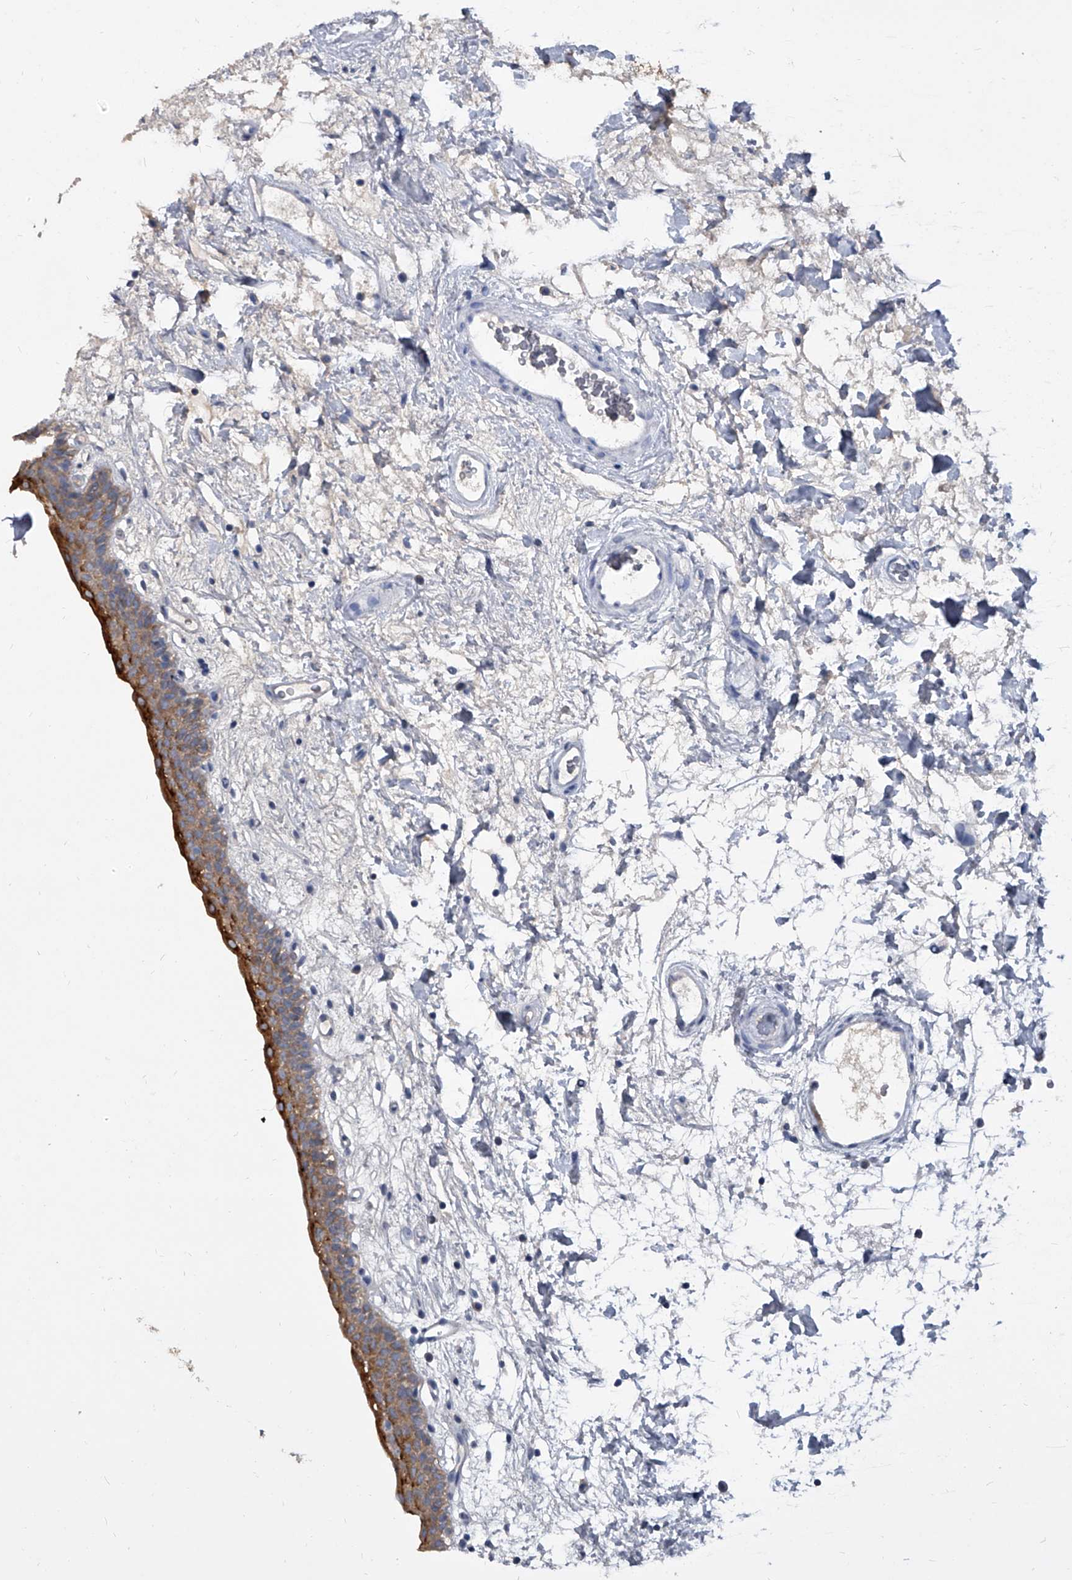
{"staining": {"intensity": "strong", "quantity": "25%-75%", "location": "cytoplasmic/membranous"}, "tissue": "urinary bladder", "cell_type": "Urothelial cells", "image_type": "normal", "snomed": [{"axis": "morphology", "description": "Normal tissue, NOS"}, {"axis": "topography", "description": "Urinary bladder"}], "caption": "Immunohistochemical staining of benign urinary bladder demonstrates 25%-75% levels of strong cytoplasmic/membranous protein staining in approximately 25%-75% of urothelial cells. (Brightfield microscopy of DAB IHC at high magnification).", "gene": "BCAS1", "patient": {"sex": "male", "age": 83}}